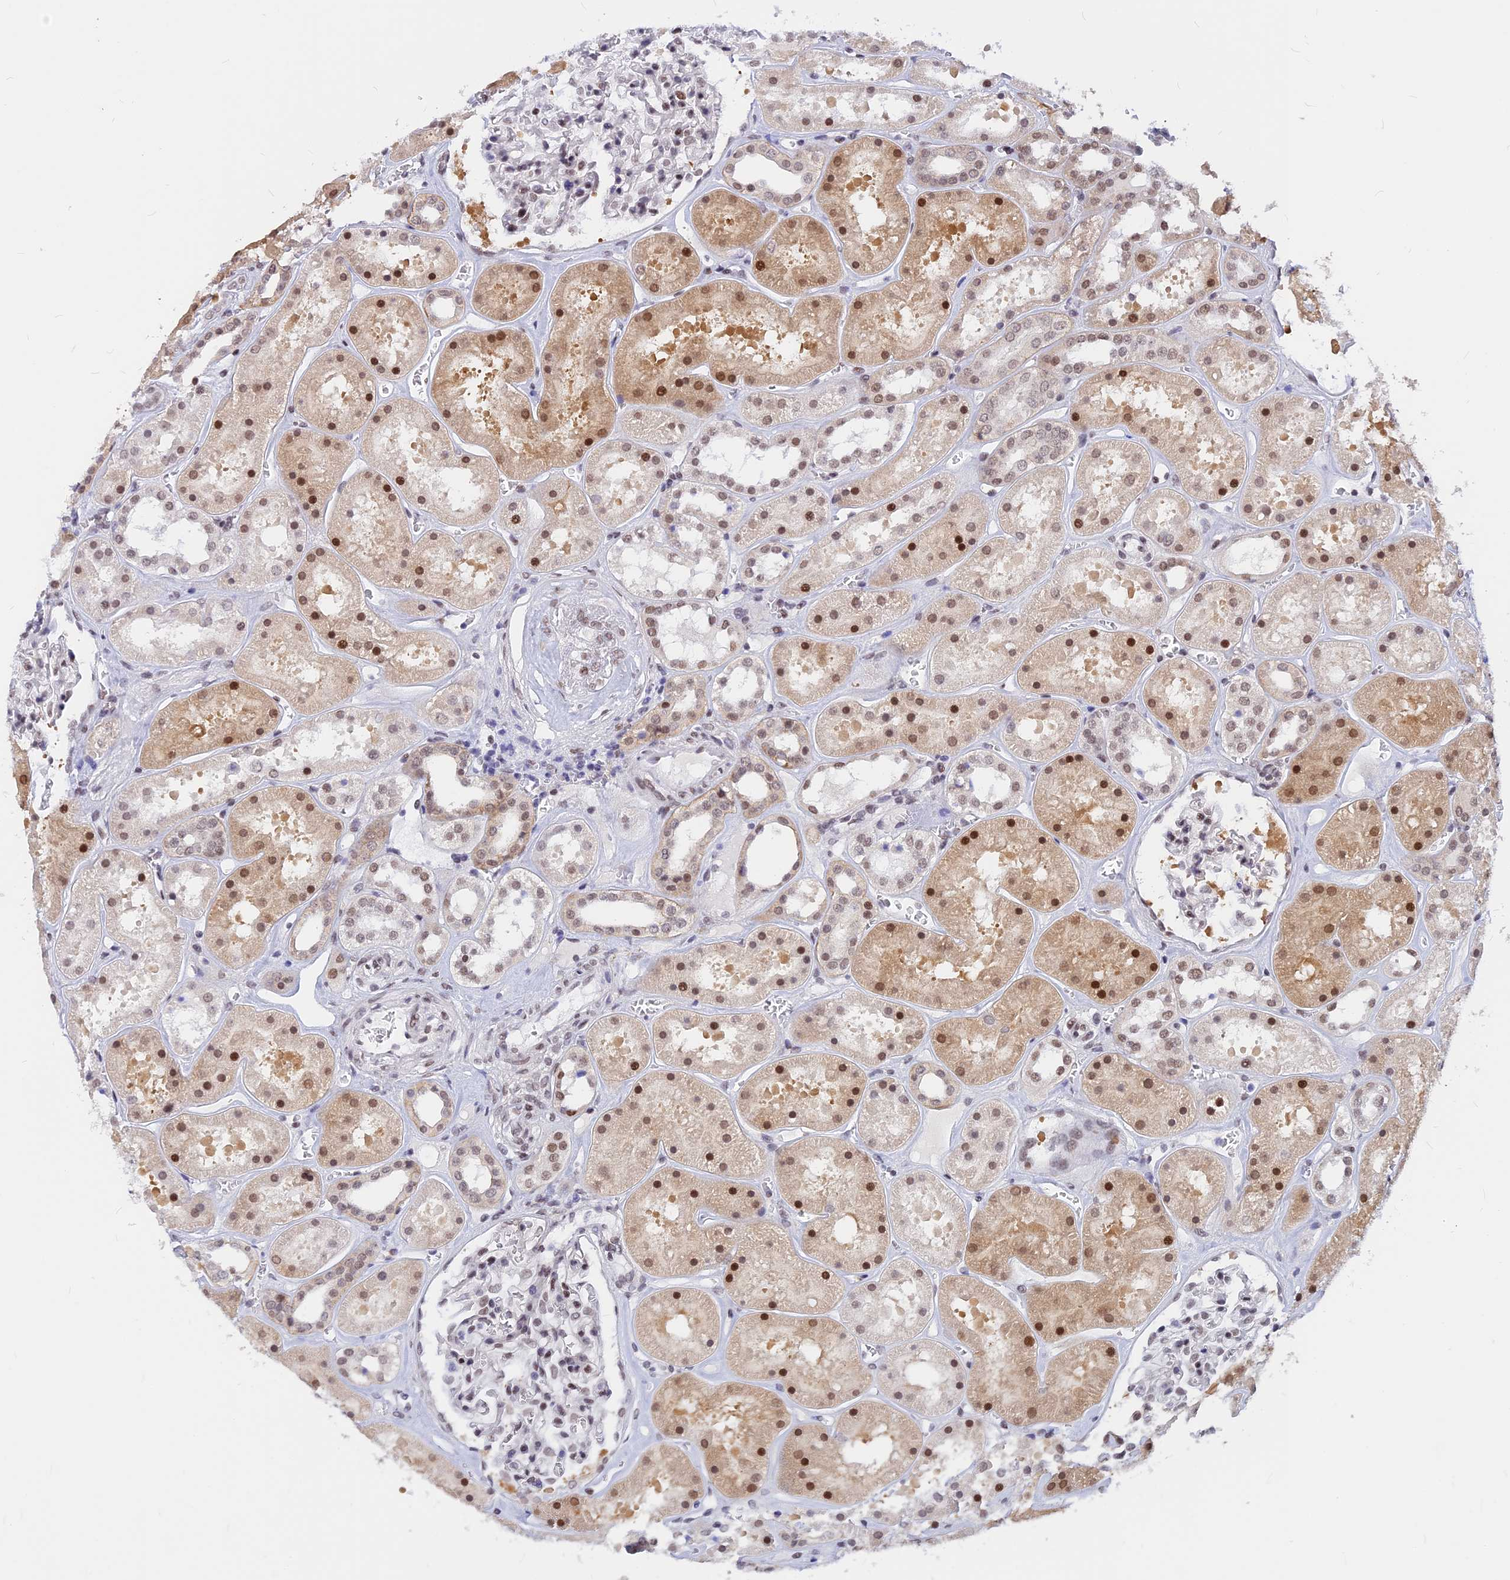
{"staining": {"intensity": "moderate", "quantity": "25%-75%", "location": "nuclear"}, "tissue": "kidney", "cell_type": "Cells in glomeruli", "image_type": "normal", "snomed": [{"axis": "morphology", "description": "Normal tissue, NOS"}, {"axis": "topography", "description": "Kidney"}], "caption": "Protein expression analysis of benign kidney demonstrates moderate nuclear expression in about 25%-75% of cells in glomeruli.", "gene": "KCTD13", "patient": {"sex": "female", "age": 41}}